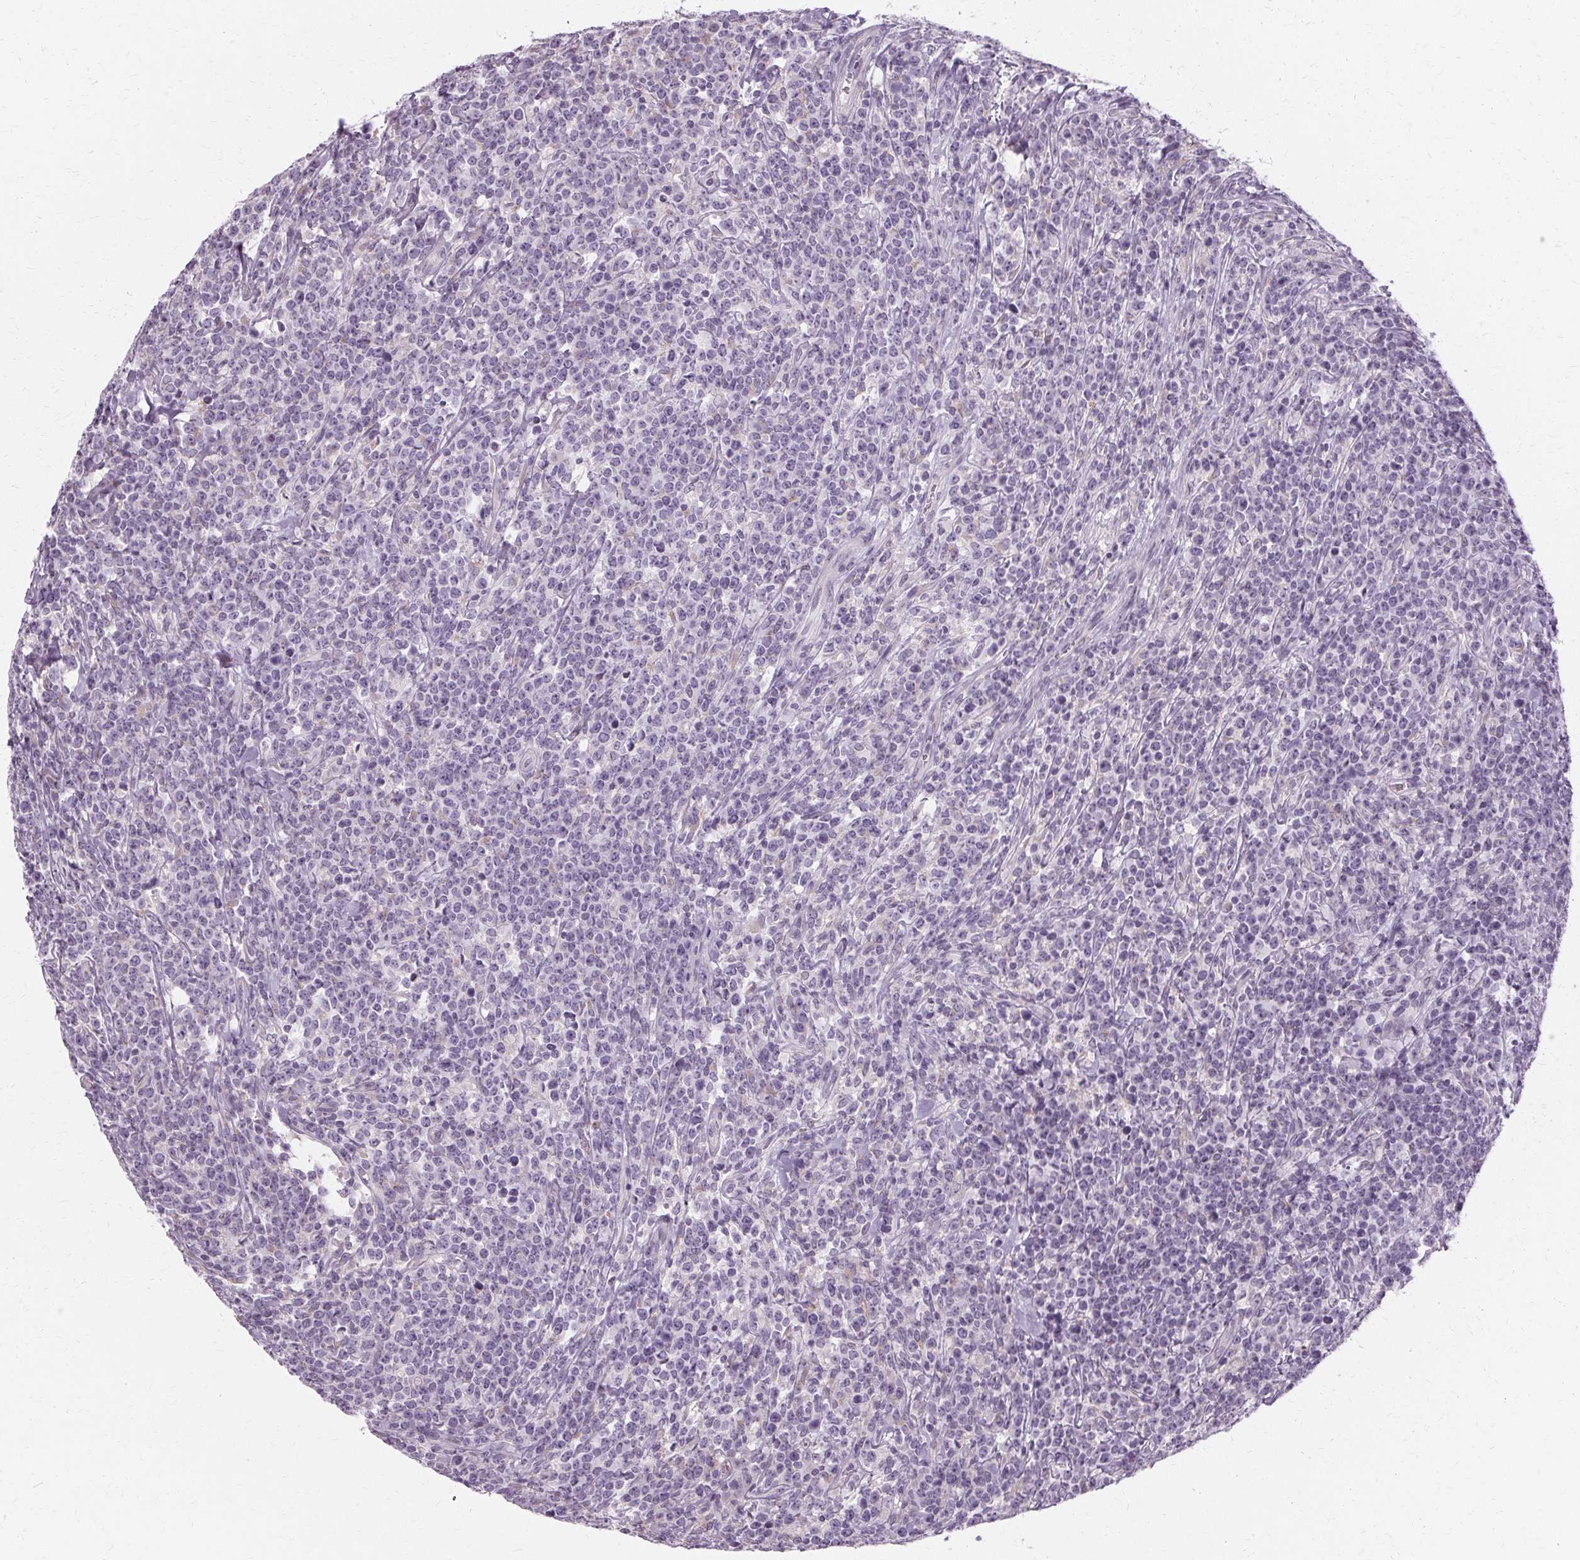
{"staining": {"intensity": "negative", "quantity": "none", "location": "none"}, "tissue": "lymphoma", "cell_type": "Tumor cells", "image_type": "cancer", "snomed": [{"axis": "morphology", "description": "Malignant lymphoma, non-Hodgkin's type, High grade"}, {"axis": "topography", "description": "Small intestine"}], "caption": "Immunohistochemical staining of human lymphoma displays no significant staining in tumor cells.", "gene": "FCRL3", "patient": {"sex": "female", "age": 56}}